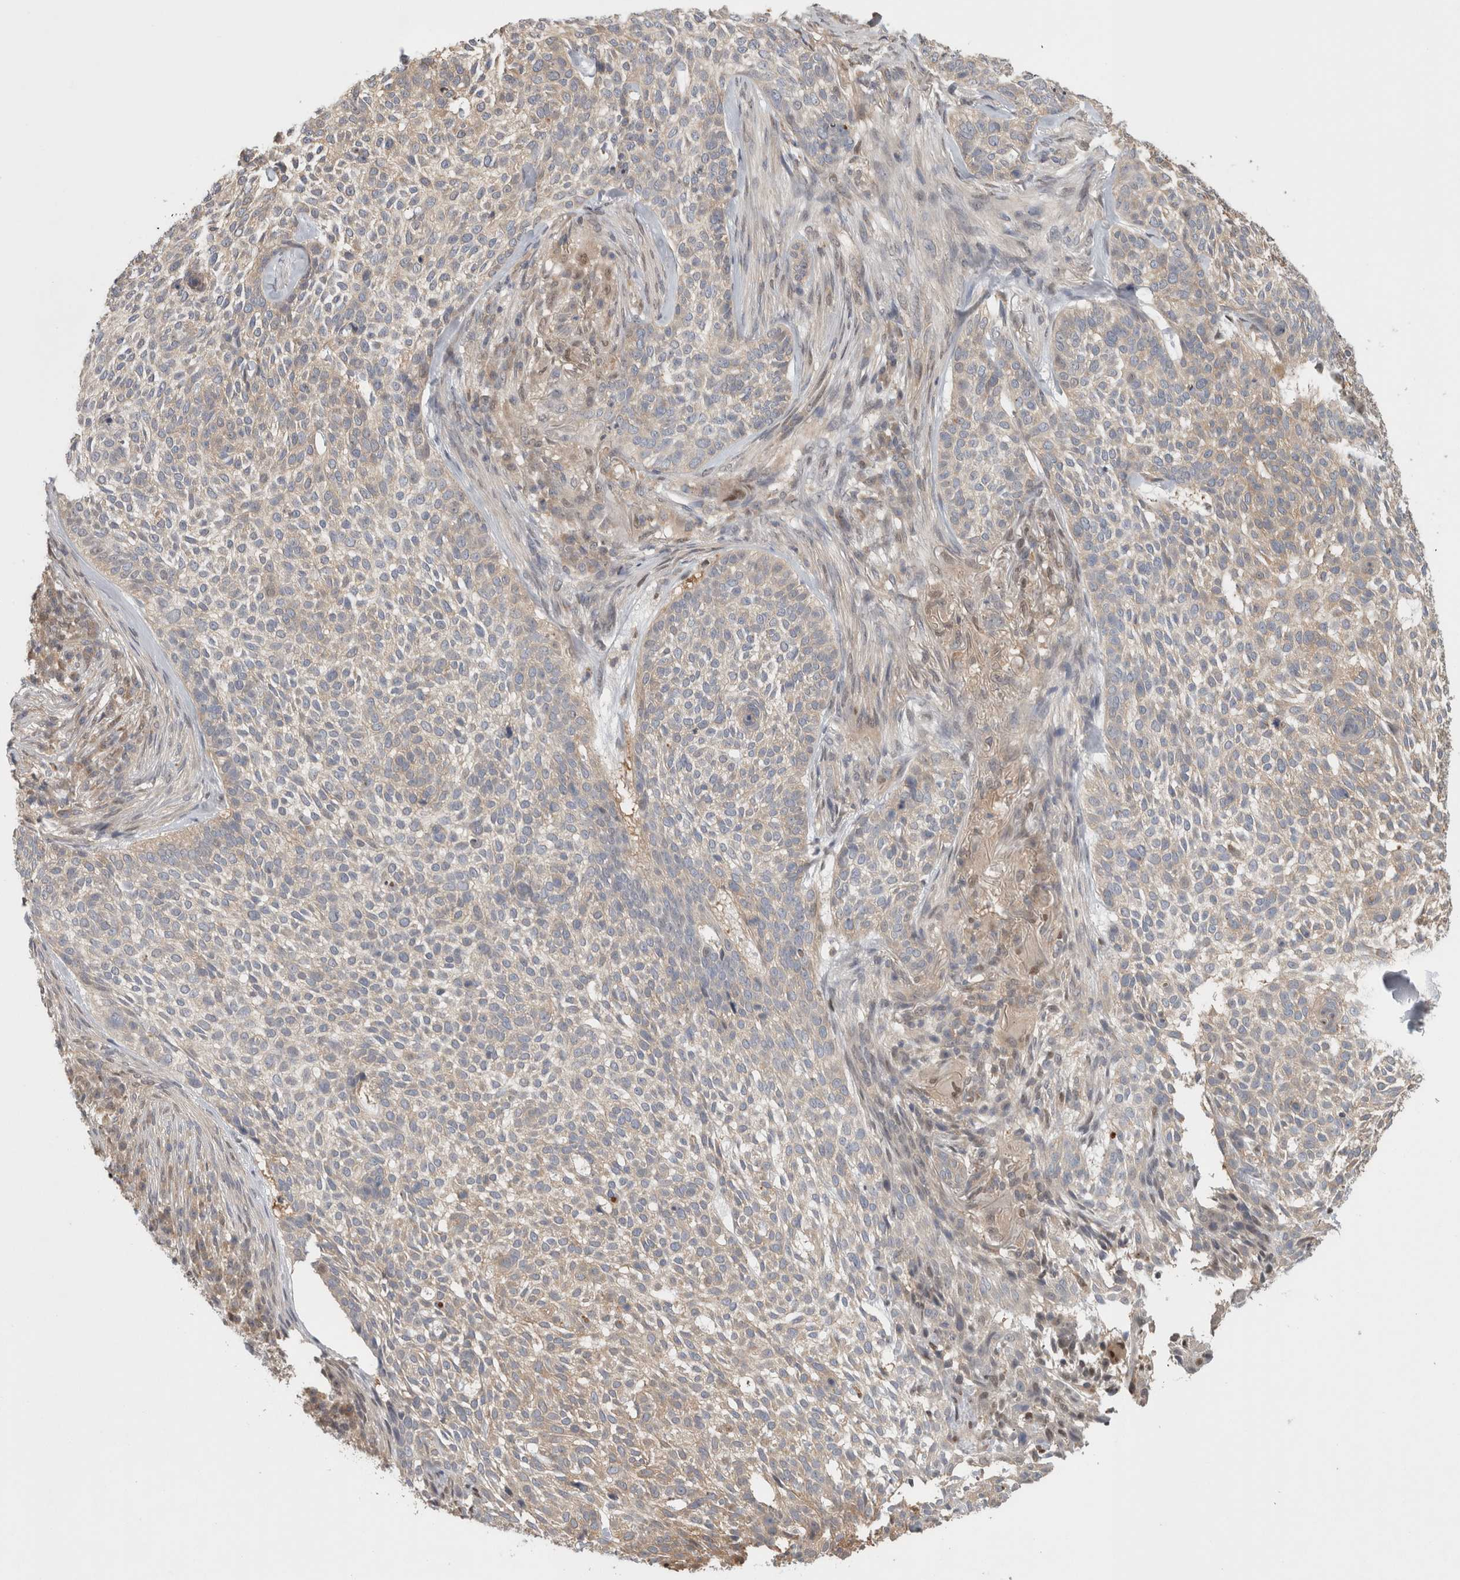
{"staining": {"intensity": "weak", "quantity": "<25%", "location": "cytoplasmic/membranous"}, "tissue": "skin cancer", "cell_type": "Tumor cells", "image_type": "cancer", "snomed": [{"axis": "morphology", "description": "Basal cell carcinoma"}, {"axis": "topography", "description": "Skin"}], "caption": "This is a photomicrograph of IHC staining of basal cell carcinoma (skin), which shows no positivity in tumor cells.", "gene": "PIGP", "patient": {"sex": "female", "age": 64}}